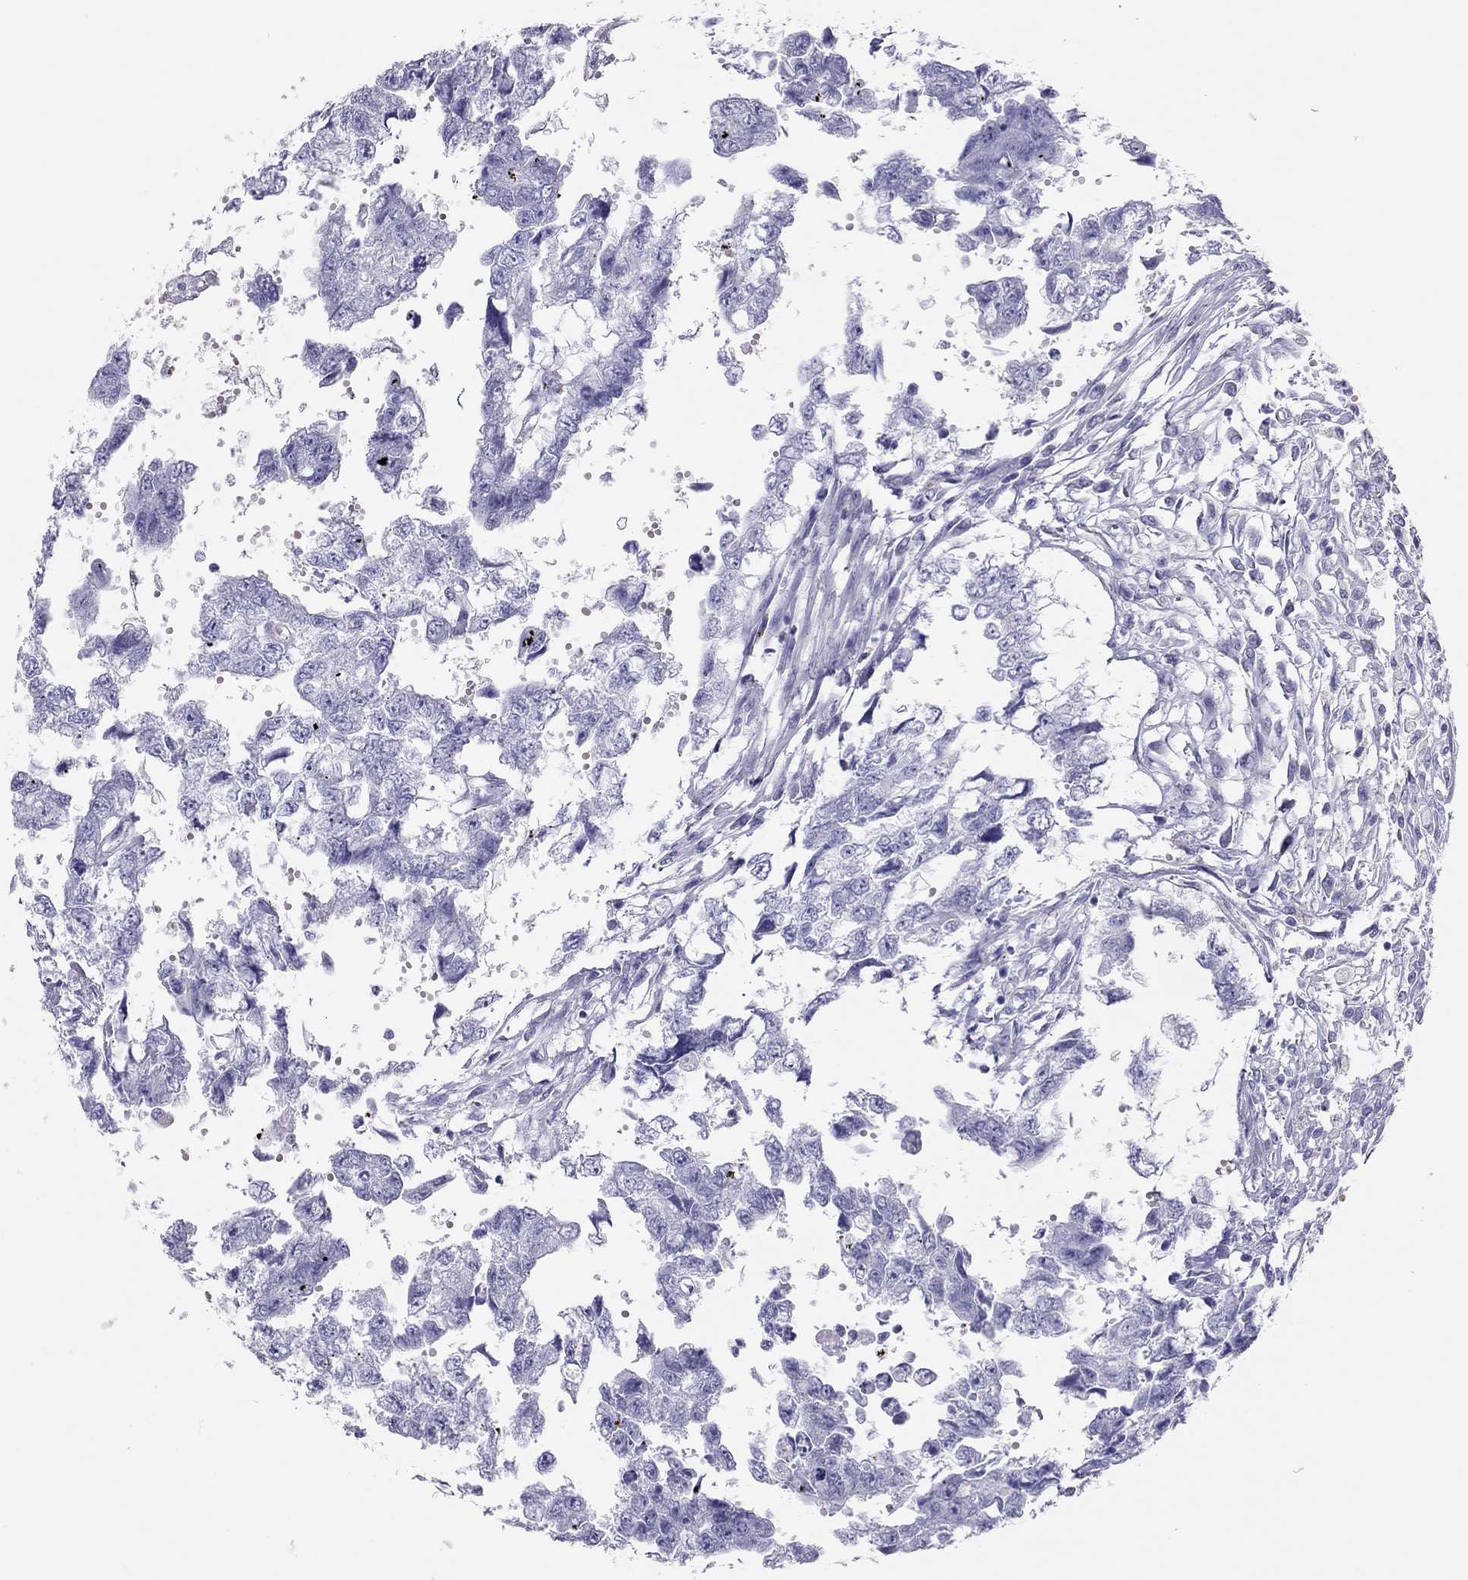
{"staining": {"intensity": "negative", "quantity": "none", "location": "none"}, "tissue": "testis cancer", "cell_type": "Tumor cells", "image_type": "cancer", "snomed": [{"axis": "morphology", "description": "Carcinoma, Embryonal, NOS"}, {"axis": "morphology", "description": "Teratoma, malignant, NOS"}, {"axis": "topography", "description": "Testis"}], "caption": "Immunohistochemistry histopathology image of human testis cancer stained for a protein (brown), which shows no staining in tumor cells.", "gene": "TSHB", "patient": {"sex": "male", "age": 44}}